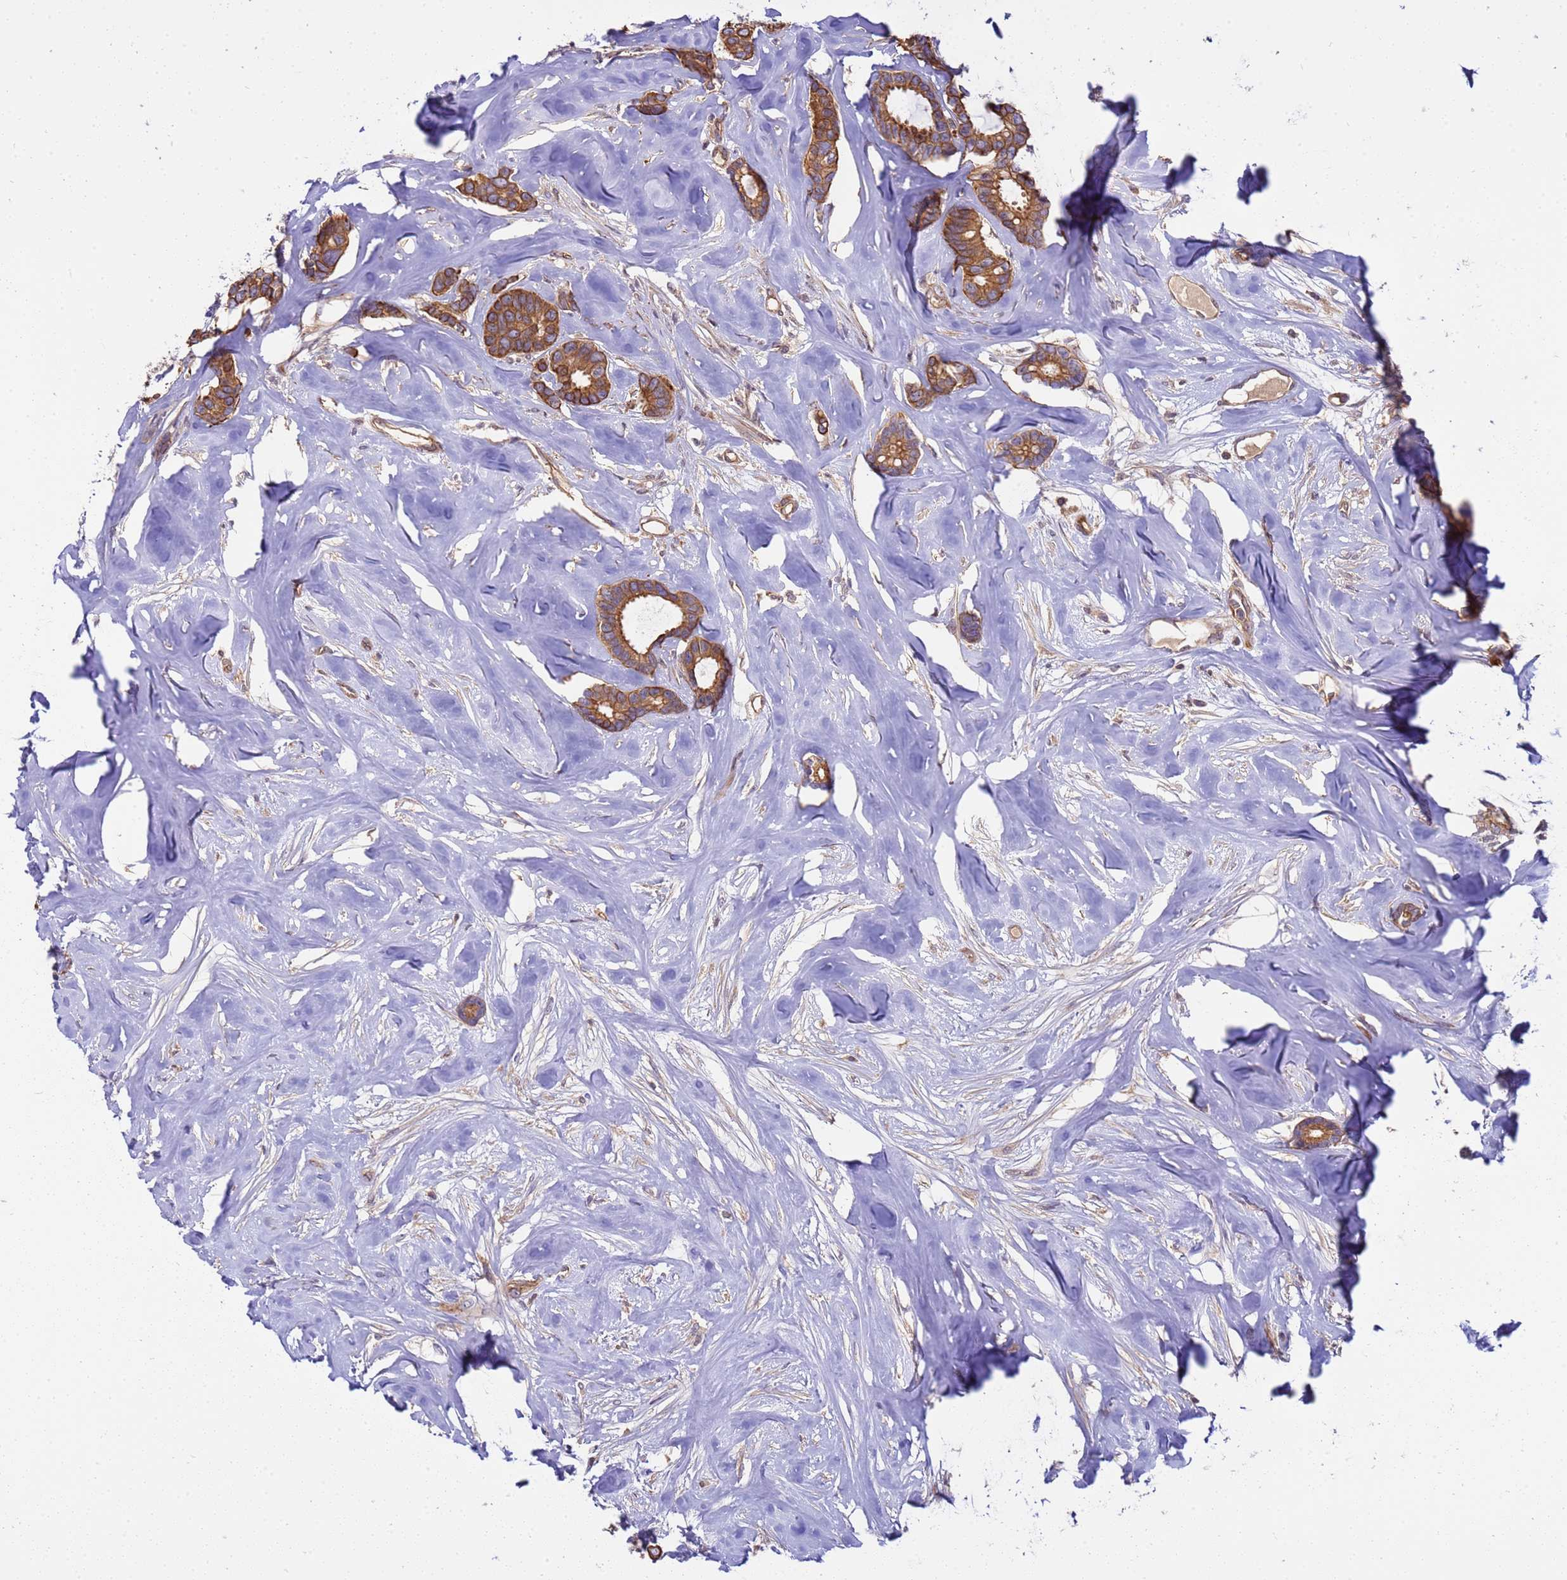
{"staining": {"intensity": "strong", "quantity": ">75%", "location": "cytoplasmic/membranous"}, "tissue": "breast cancer", "cell_type": "Tumor cells", "image_type": "cancer", "snomed": [{"axis": "morphology", "description": "Duct carcinoma"}, {"axis": "topography", "description": "Breast"}], "caption": "Breast infiltrating ductal carcinoma tissue demonstrates strong cytoplasmic/membranous positivity in approximately >75% of tumor cells, visualized by immunohistochemistry. (DAB (3,3'-diaminobenzidine) IHC with brightfield microscopy, high magnification).", "gene": "SMCO3", "patient": {"sex": "female", "age": 87}}